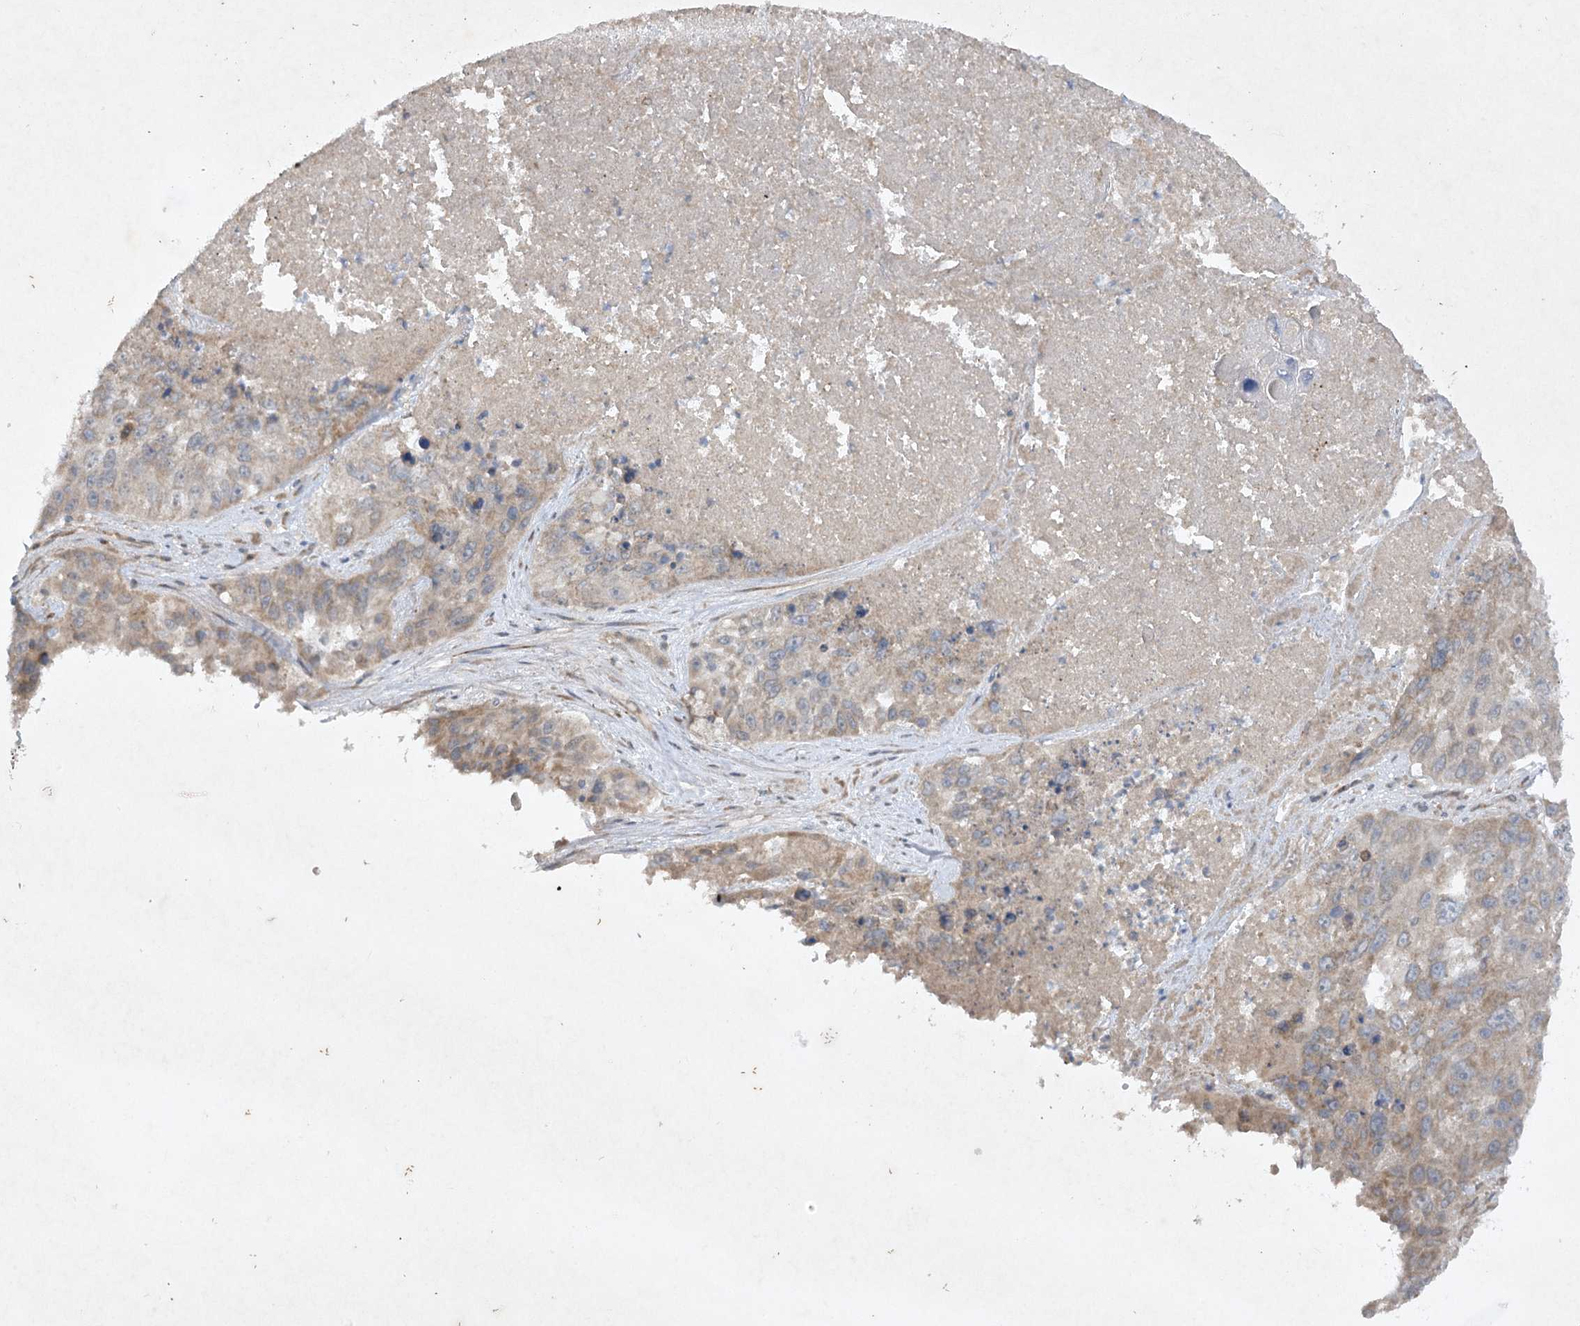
{"staining": {"intensity": "weak", "quantity": "25%-75%", "location": "cytoplasmic/membranous"}, "tissue": "lung cancer", "cell_type": "Tumor cells", "image_type": "cancer", "snomed": [{"axis": "morphology", "description": "Squamous cell carcinoma, NOS"}, {"axis": "topography", "description": "Lung"}], "caption": "There is low levels of weak cytoplasmic/membranous positivity in tumor cells of lung cancer (squamous cell carcinoma), as demonstrated by immunohistochemical staining (brown color).", "gene": "TRAF3IP1", "patient": {"sex": "male", "age": 61}}